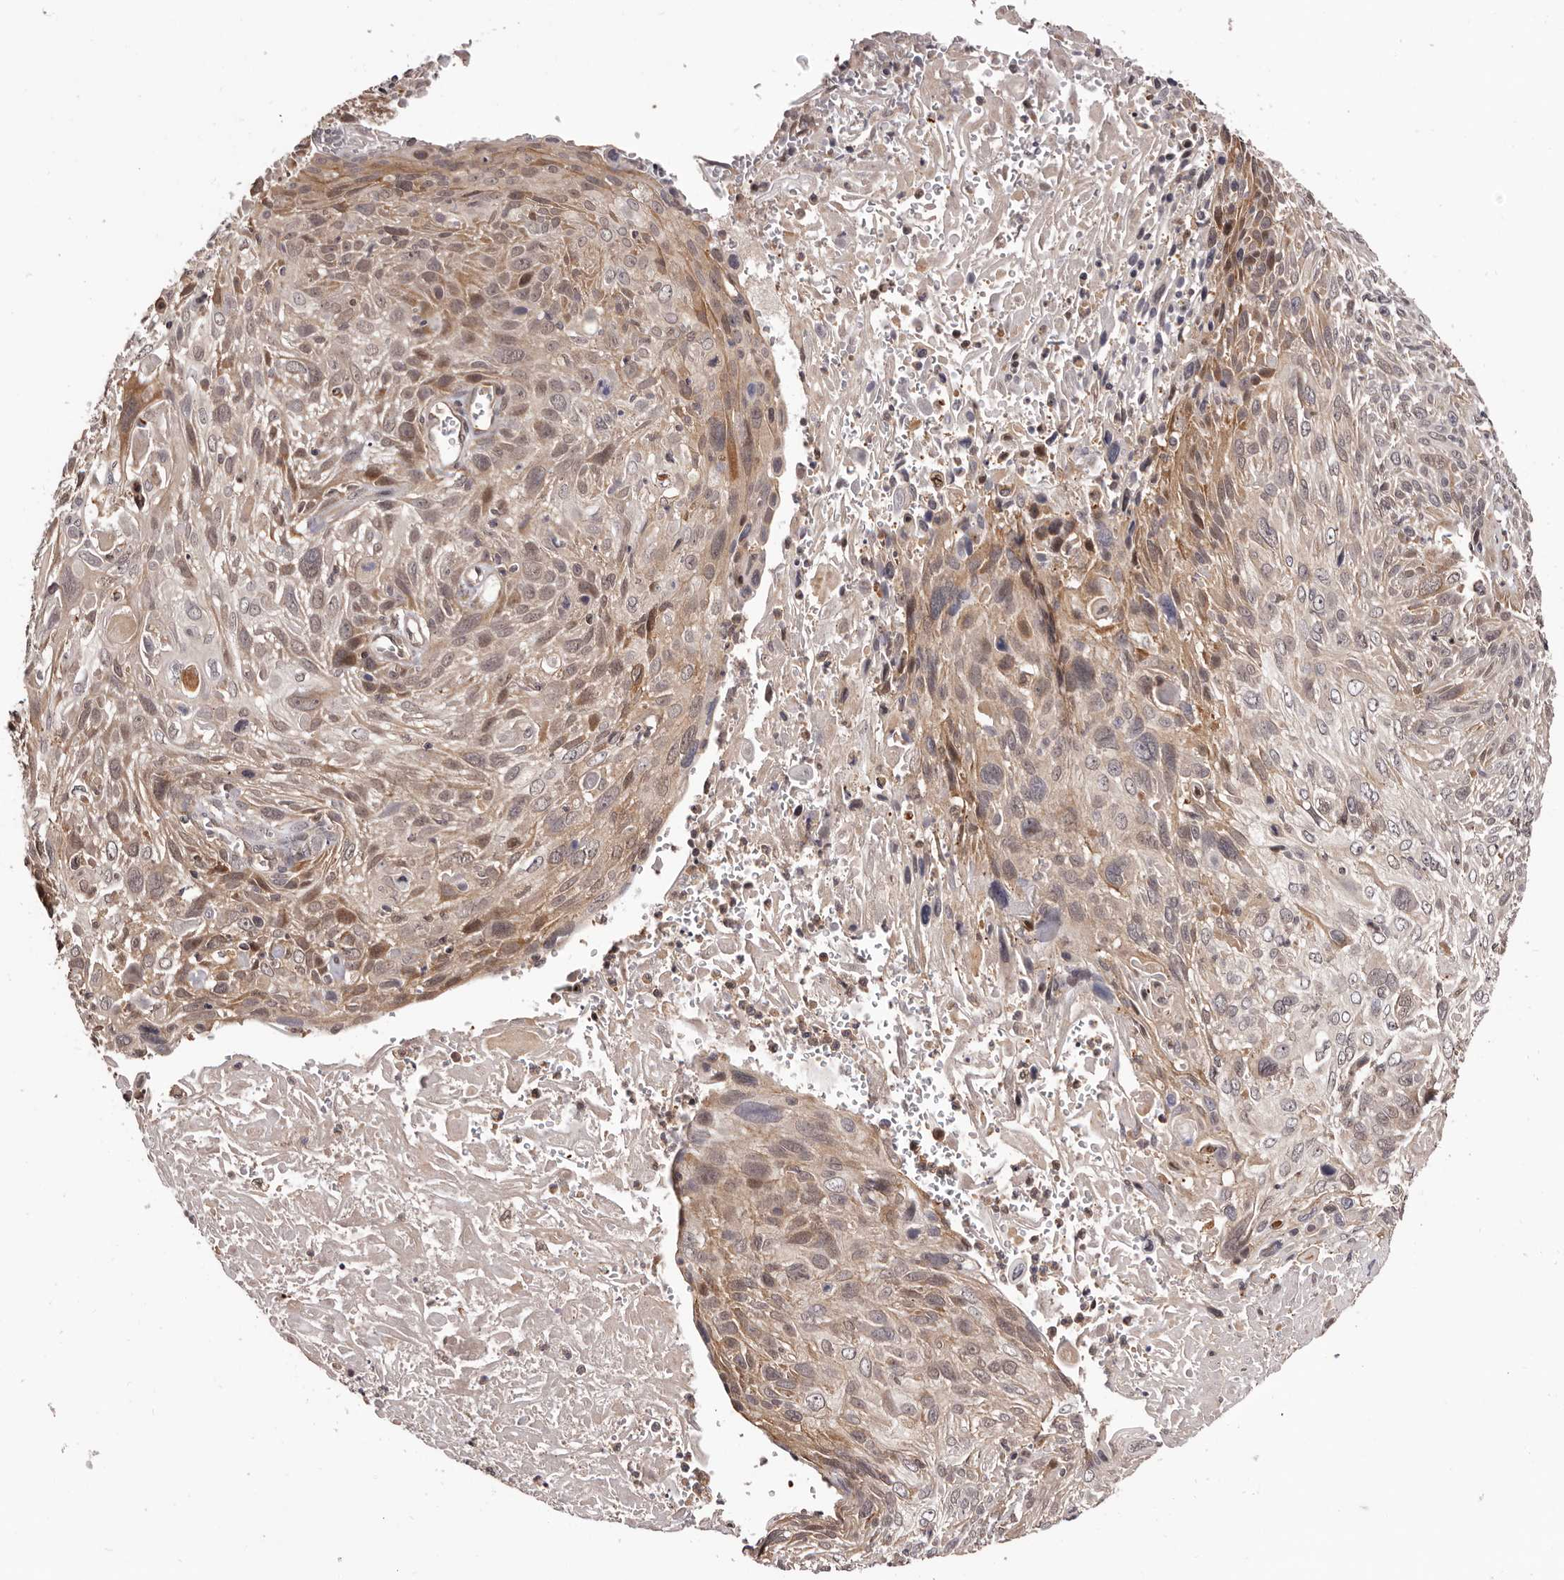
{"staining": {"intensity": "weak", "quantity": "25%-75%", "location": "cytoplasmic/membranous"}, "tissue": "cervical cancer", "cell_type": "Tumor cells", "image_type": "cancer", "snomed": [{"axis": "morphology", "description": "Squamous cell carcinoma, NOS"}, {"axis": "topography", "description": "Cervix"}], "caption": "This image shows cervical cancer stained with immunohistochemistry (IHC) to label a protein in brown. The cytoplasmic/membranous of tumor cells show weak positivity for the protein. Nuclei are counter-stained blue.", "gene": "MDP1", "patient": {"sex": "female", "age": 51}}